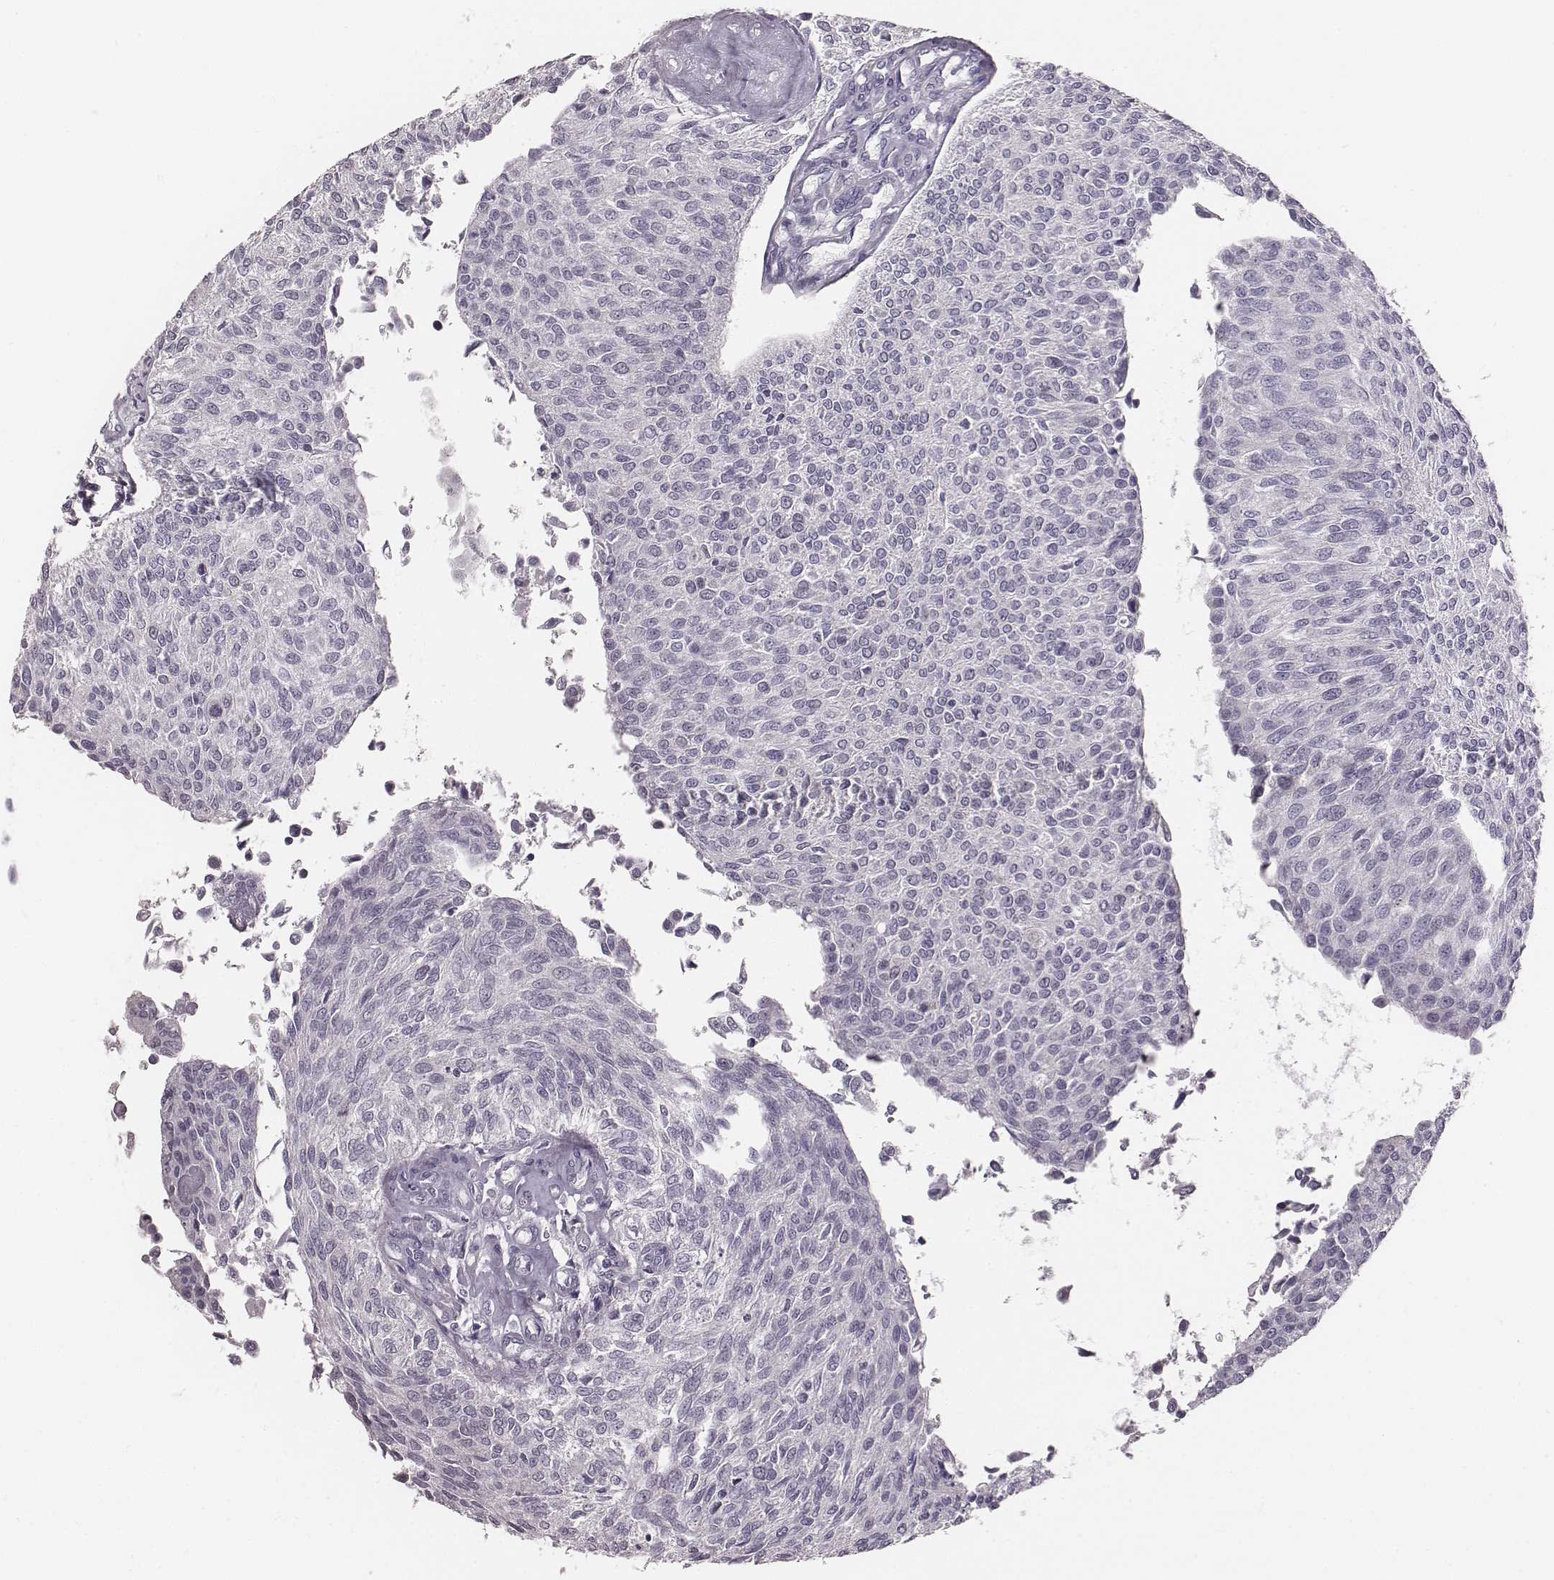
{"staining": {"intensity": "negative", "quantity": "none", "location": "none"}, "tissue": "urothelial cancer", "cell_type": "Tumor cells", "image_type": "cancer", "snomed": [{"axis": "morphology", "description": "Urothelial carcinoma, NOS"}, {"axis": "topography", "description": "Urinary bladder"}], "caption": "The image shows no significant expression in tumor cells of urothelial cancer.", "gene": "PBK", "patient": {"sex": "male", "age": 55}}